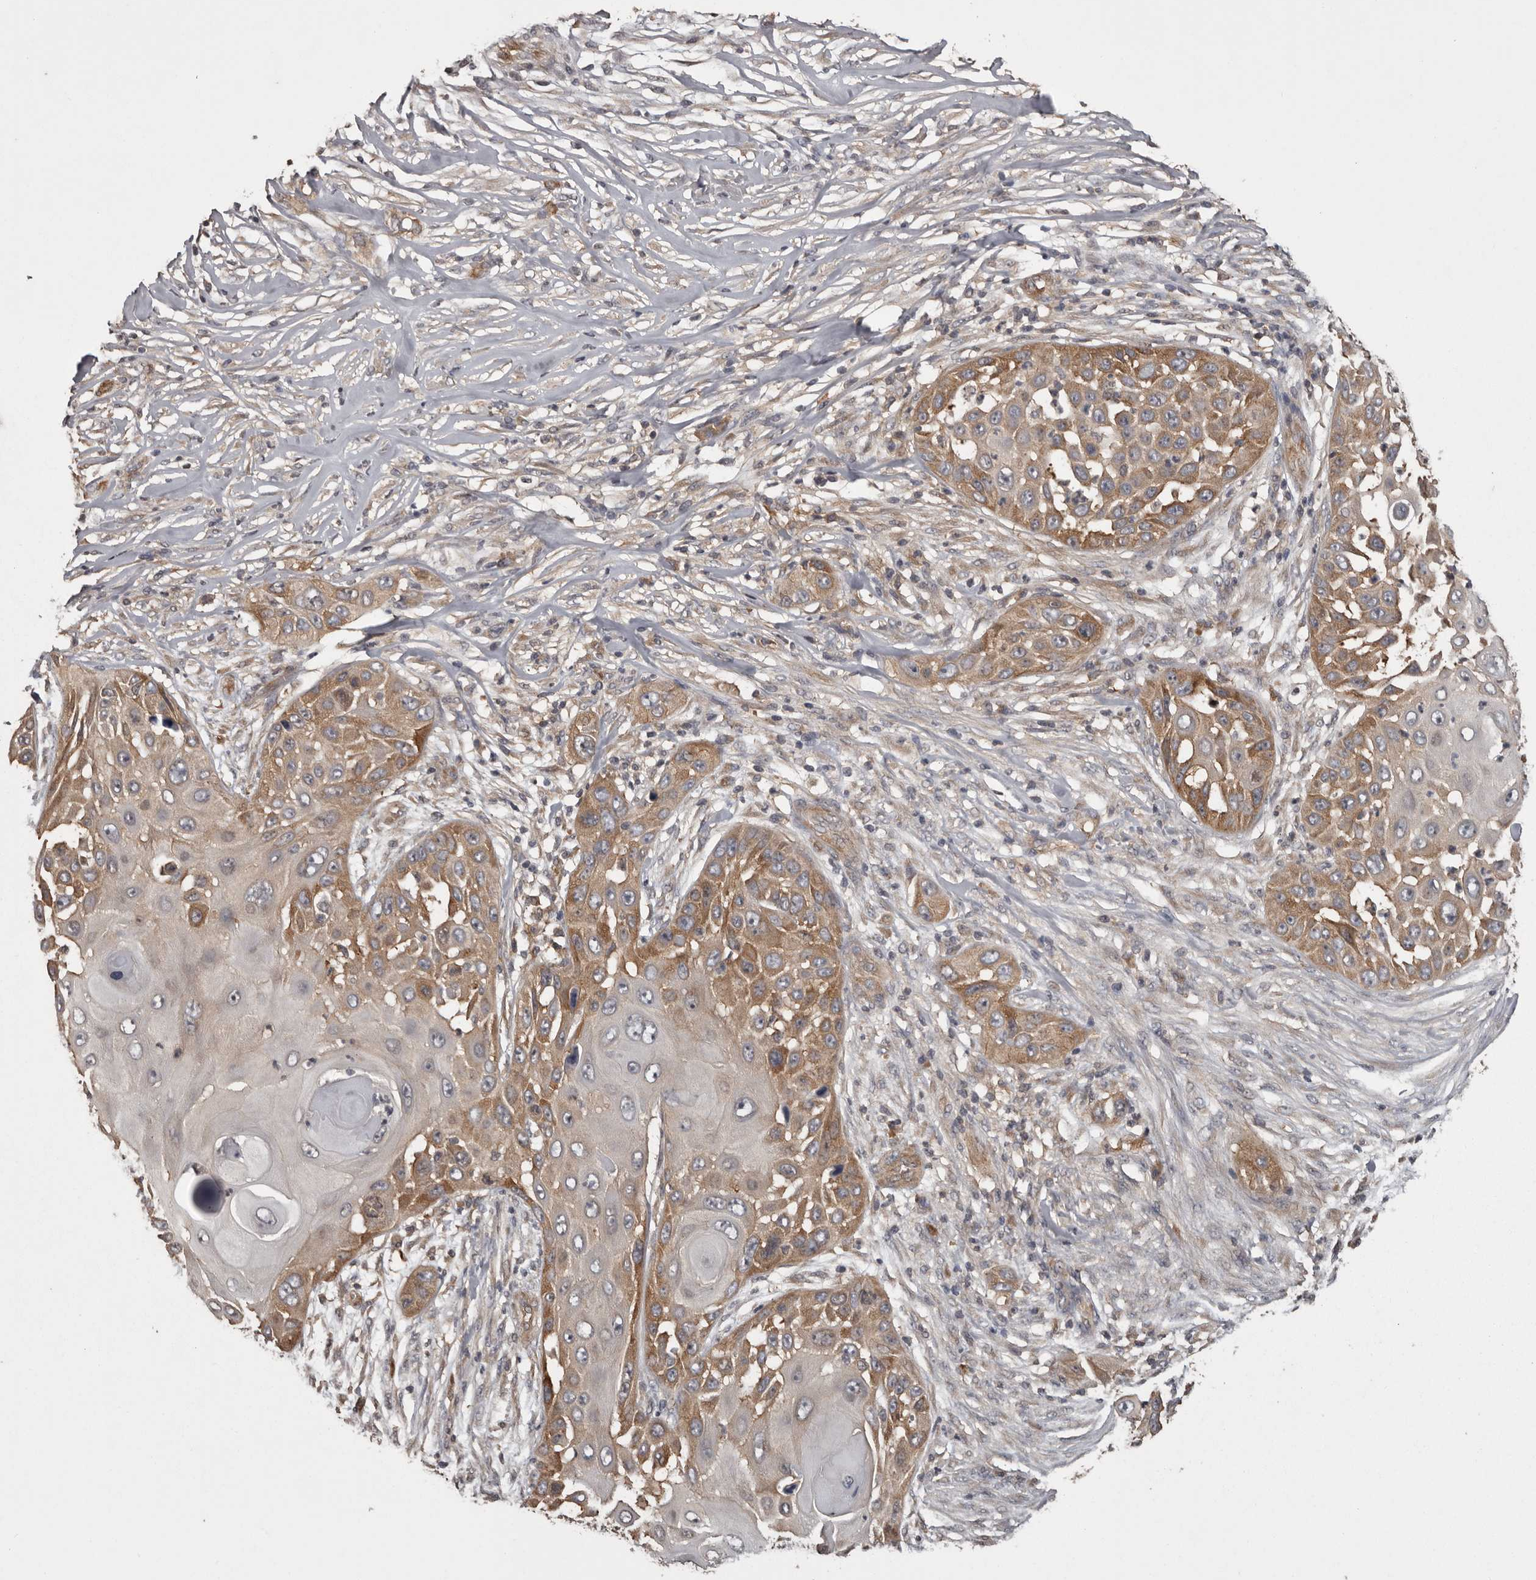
{"staining": {"intensity": "moderate", "quantity": ">75%", "location": "cytoplasmic/membranous"}, "tissue": "skin cancer", "cell_type": "Tumor cells", "image_type": "cancer", "snomed": [{"axis": "morphology", "description": "Squamous cell carcinoma, NOS"}, {"axis": "topography", "description": "Skin"}], "caption": "This is a photomicrograph of immunohistochemistry (IHC) staining of skin cancer (squamous cell carcinoma), which shows moderate staining in the cytoplasmic/membranous of tumor cells.", "gene": "DARS1", "patient": {"sex": "female", "age": 44}}